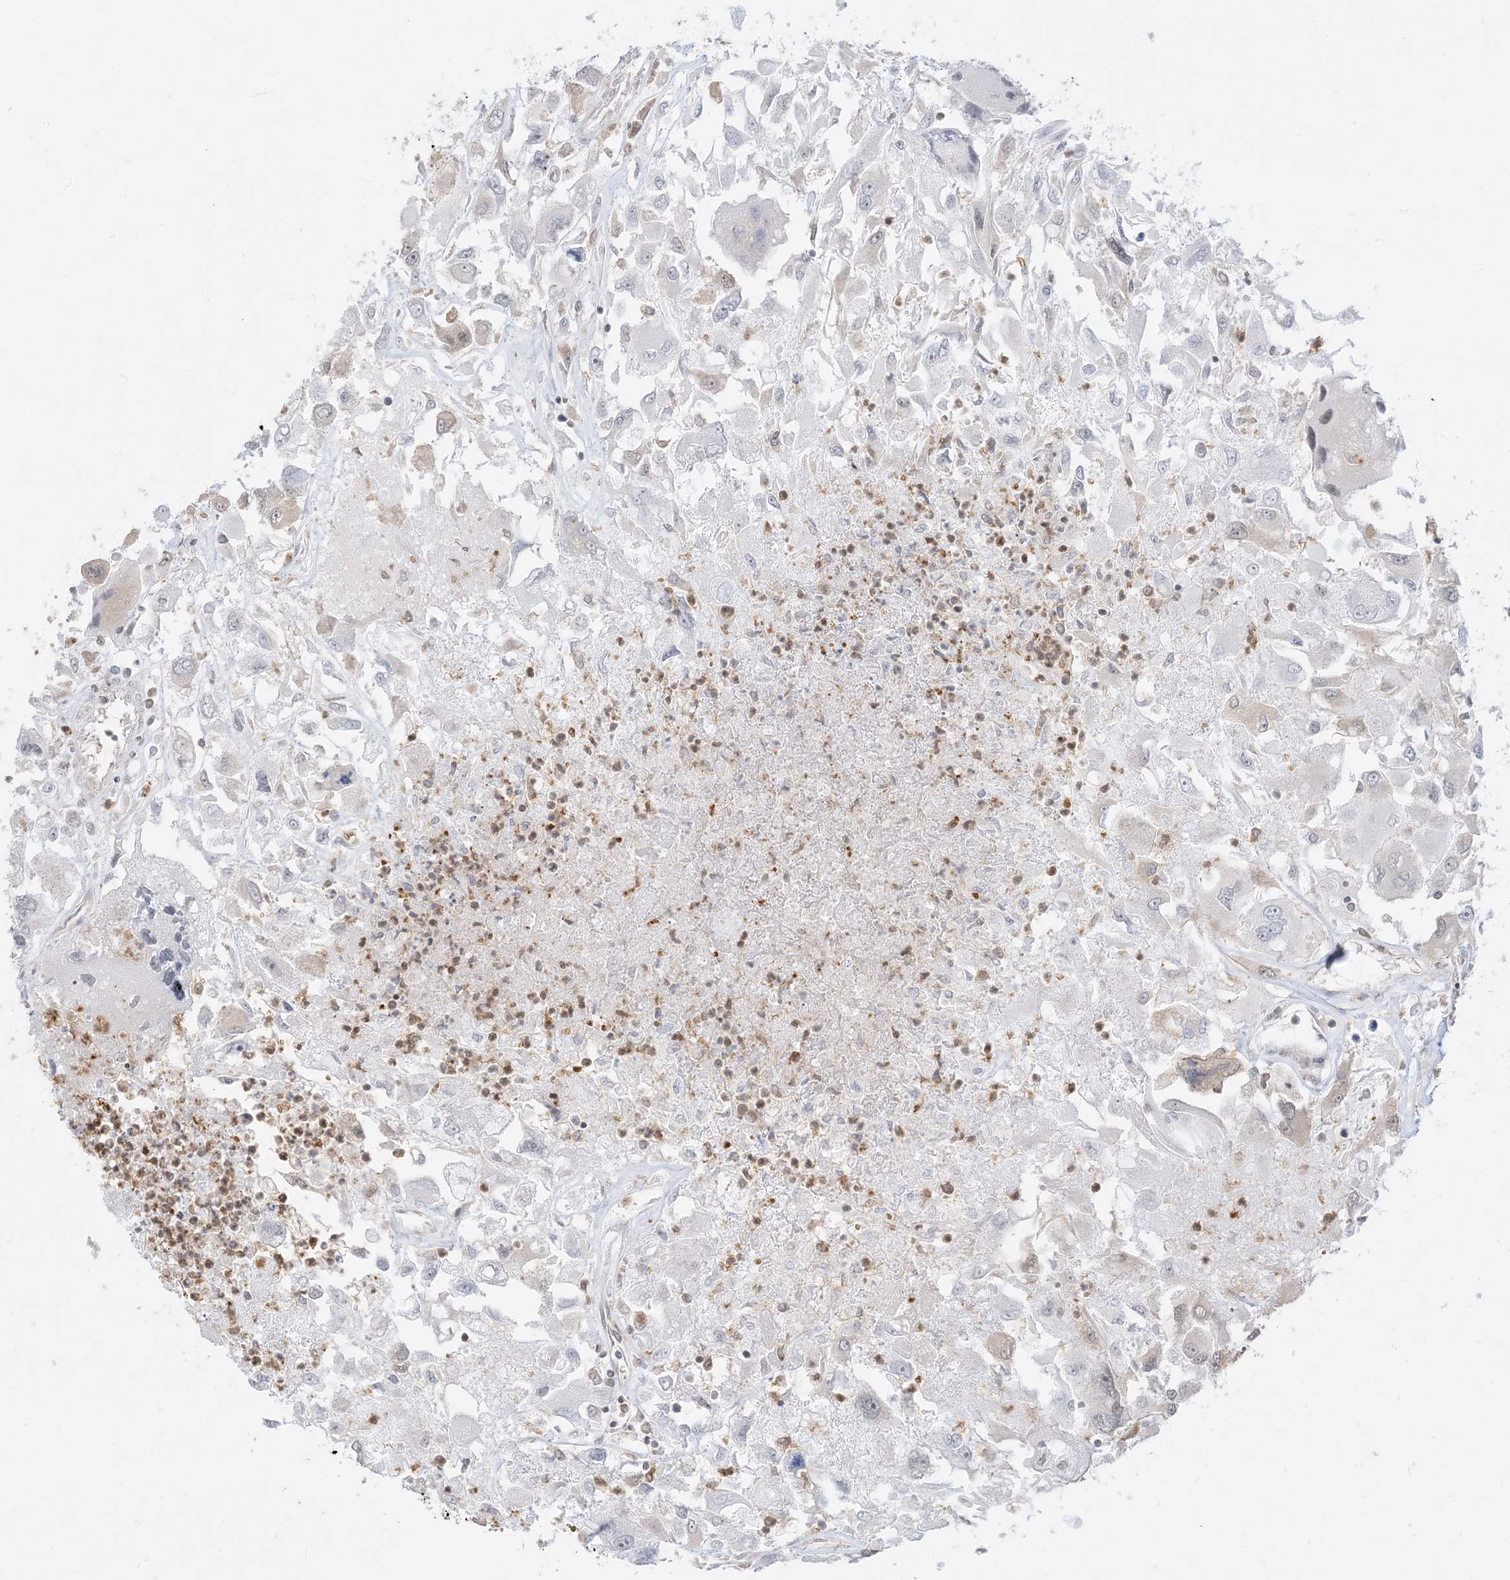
{"staining": {"intensity": "negative", "quantity": "none", "location": "none"}, "tissue": "renal cancer", "cell_type": "Tumor cells", "image_type": "cancer", "snomed": [{"axis": "morphology", "description": "Adenocarcinoma, NOS"}, {"axis": "topography", "description": "Kidney"}], "caption": "Immunohistochemistry (IHC) histopathology image of human adenocarcinoma (renal) stained for a protein (brown), which shows no expression in tumor cells.", "gene": "KANSL3", "patient": {"sex": "female", "age": 52}}